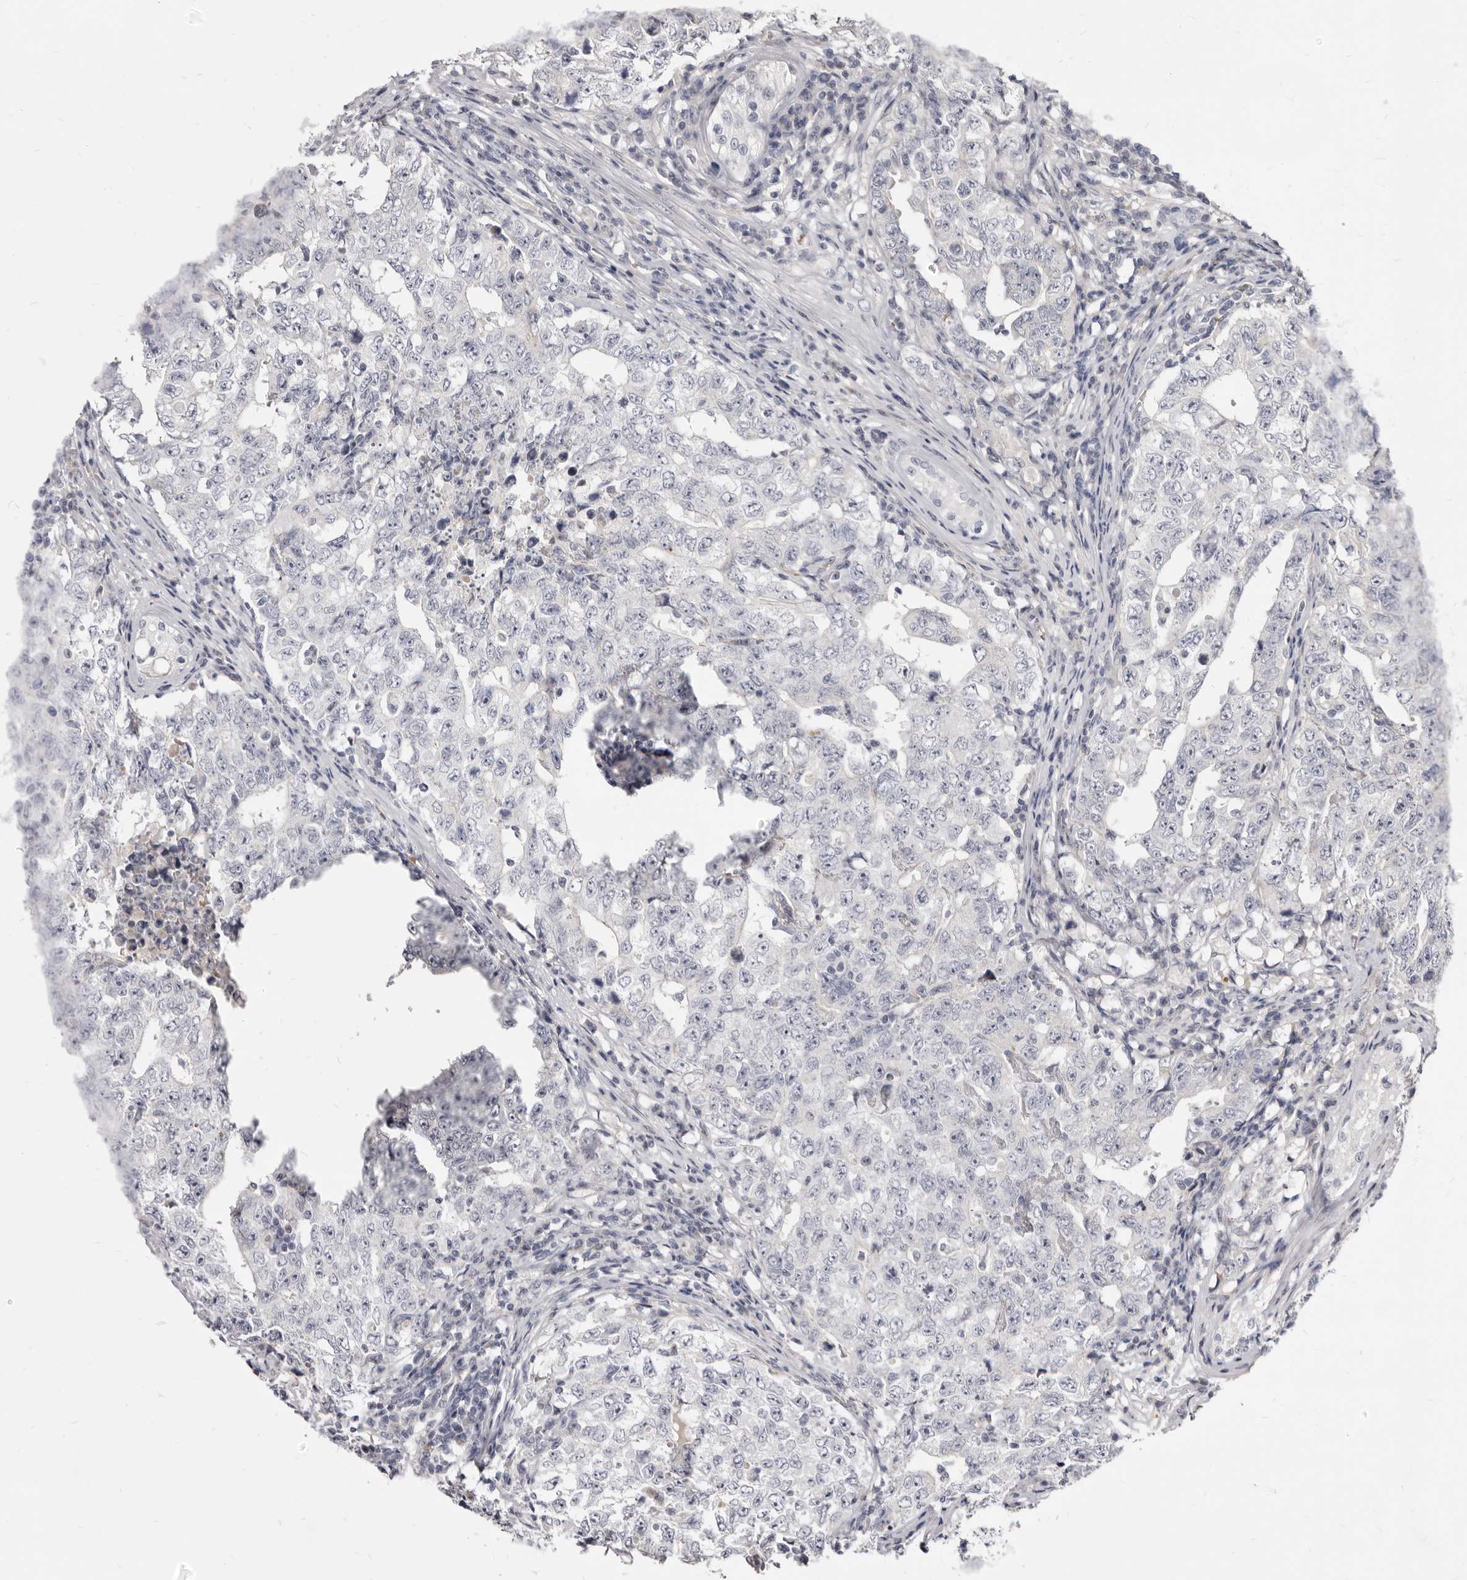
{"staining": {"intensity": "negative", "quantity": "none", "location": "none"}, "tissue": "testis cancer", "cell_type": "Tumor cells", "image_type": "cancer", "snomed": [{"axis": "morphology", "description": "Carcinoma, Embryonal, NOS"}, {"axis": "topography", "description": "Testis"}], "caption": "This is an immunohistochemistry (IHC) photomicrograph of embryonal carcinoma (testis). There is no expression in tumor cells.", "gene": "KIF2B", "patient": {"sex": "male", "age": 26}}